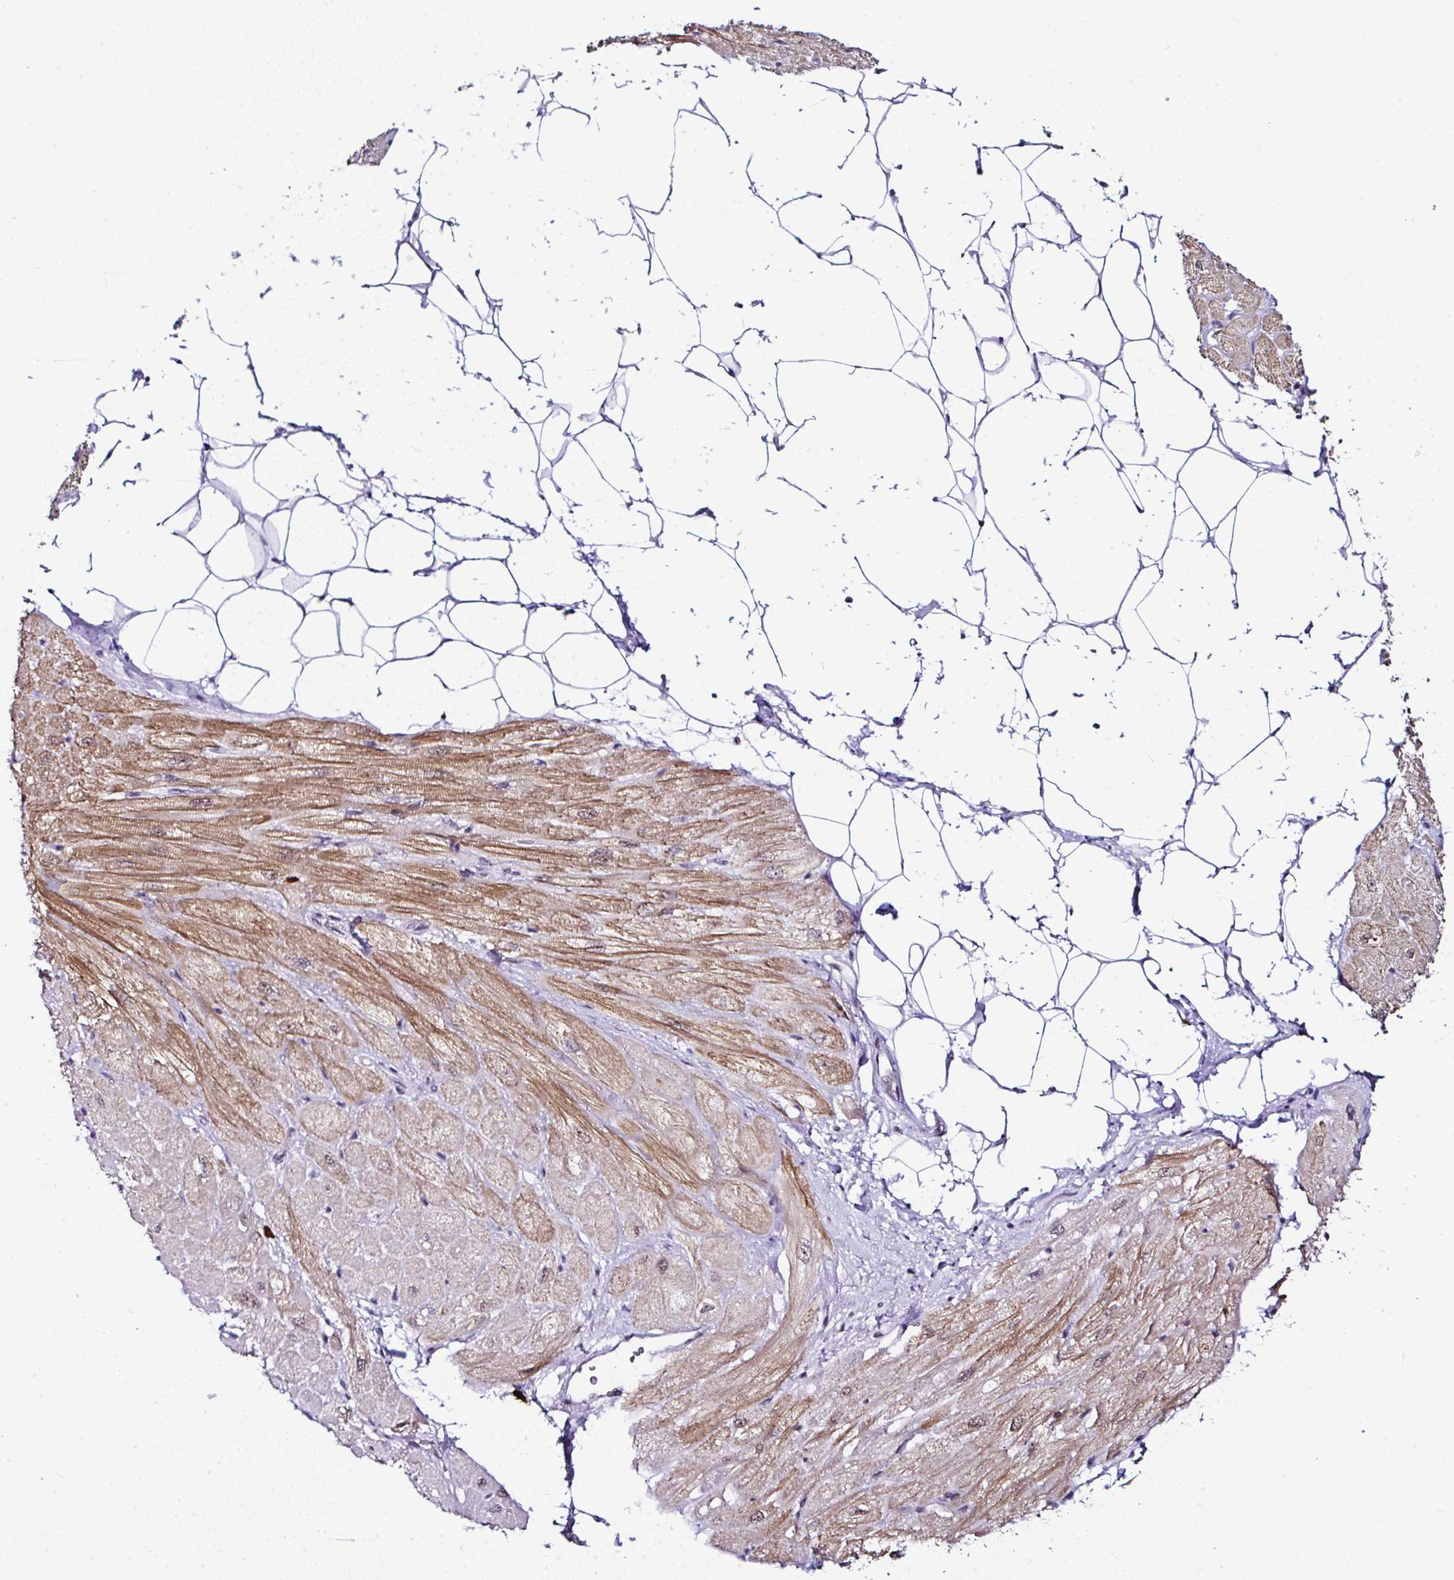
{"staining": {"intensity": "moderate", "quantity": "25%-75%", "location": "cytoplasmic/membranous"}, "tissue": "heart muscle", "cell_type": "Cardiomyocytes", "image_type": "normal", "snomed": [{"axis": "morphology", "description": "Normal tissue, NOS"}, {"axis": "topography", "description": "Heart"}], "caption": "High-magnification brightfield microscopy of normal heart muscle stained with DAB (3,3'-diaminobenzidine) (brown) and counterstained with hematoxylin (blue). cardiomyocytes exhibit moderate cytoplasmic/membranous staining is identified in about25%-75% of cells.", "gene": "PTPN2", "patient": {"sex": "male", "age": 62}}